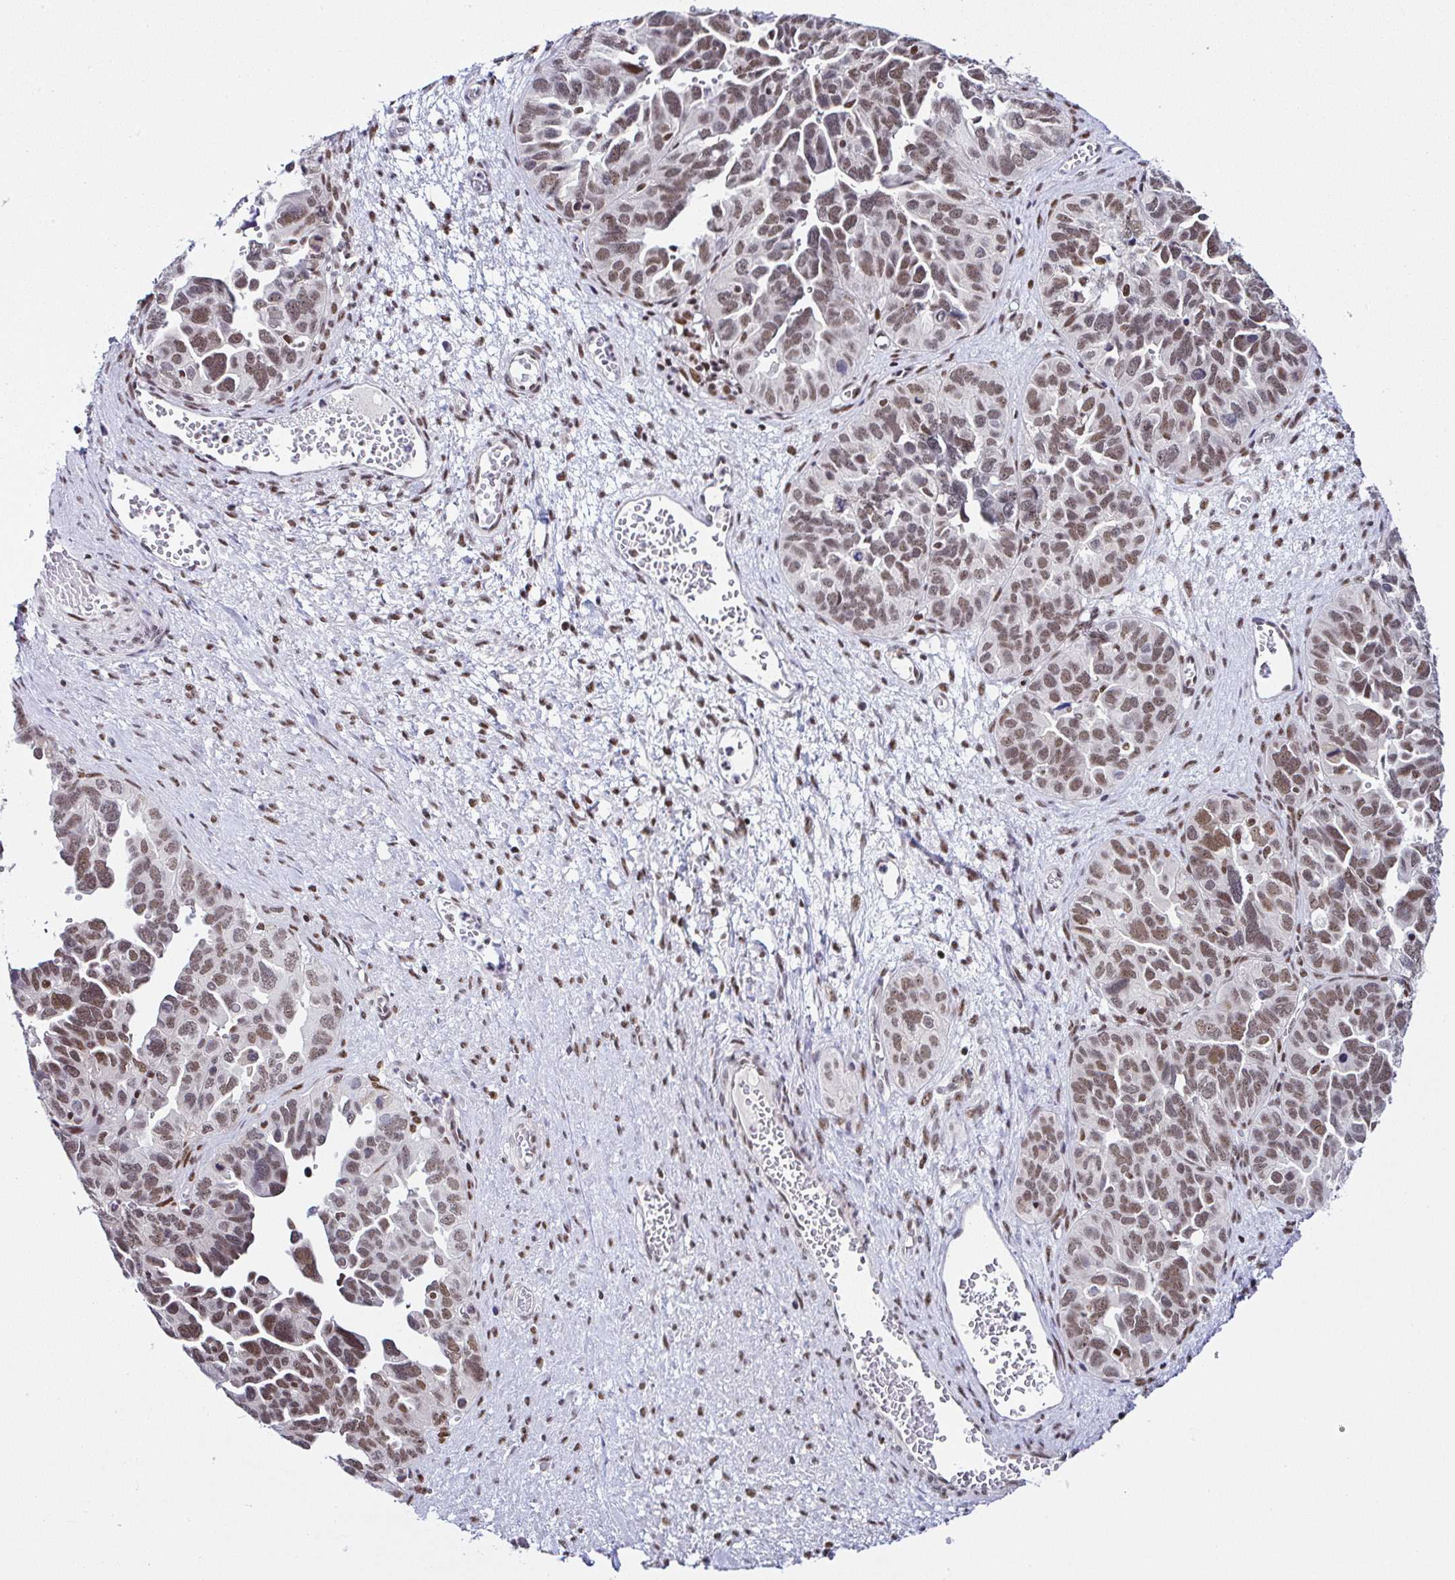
{"staining": {"intensity": "moderate", "quantity": ">75%", "location": "nuclear"}, "tissue": "ovarian cancer", "cell_type": "Tumor cells", "image_type": "cancer", "snomed": [{"axis": "morphology", "description": "Cystadenocarcinoma, serous, NOS"}, {"axis": "topography", "description": "Ovary"}], "caption": "This photomicrograph reveals IHC staining of human ovarian serous cystadenocarcinoma, with medium moderate nuclear expression in approximately >75% of tumor cells.", "gene": "DR1", "patient": {"sex": "female", "age": 64}}